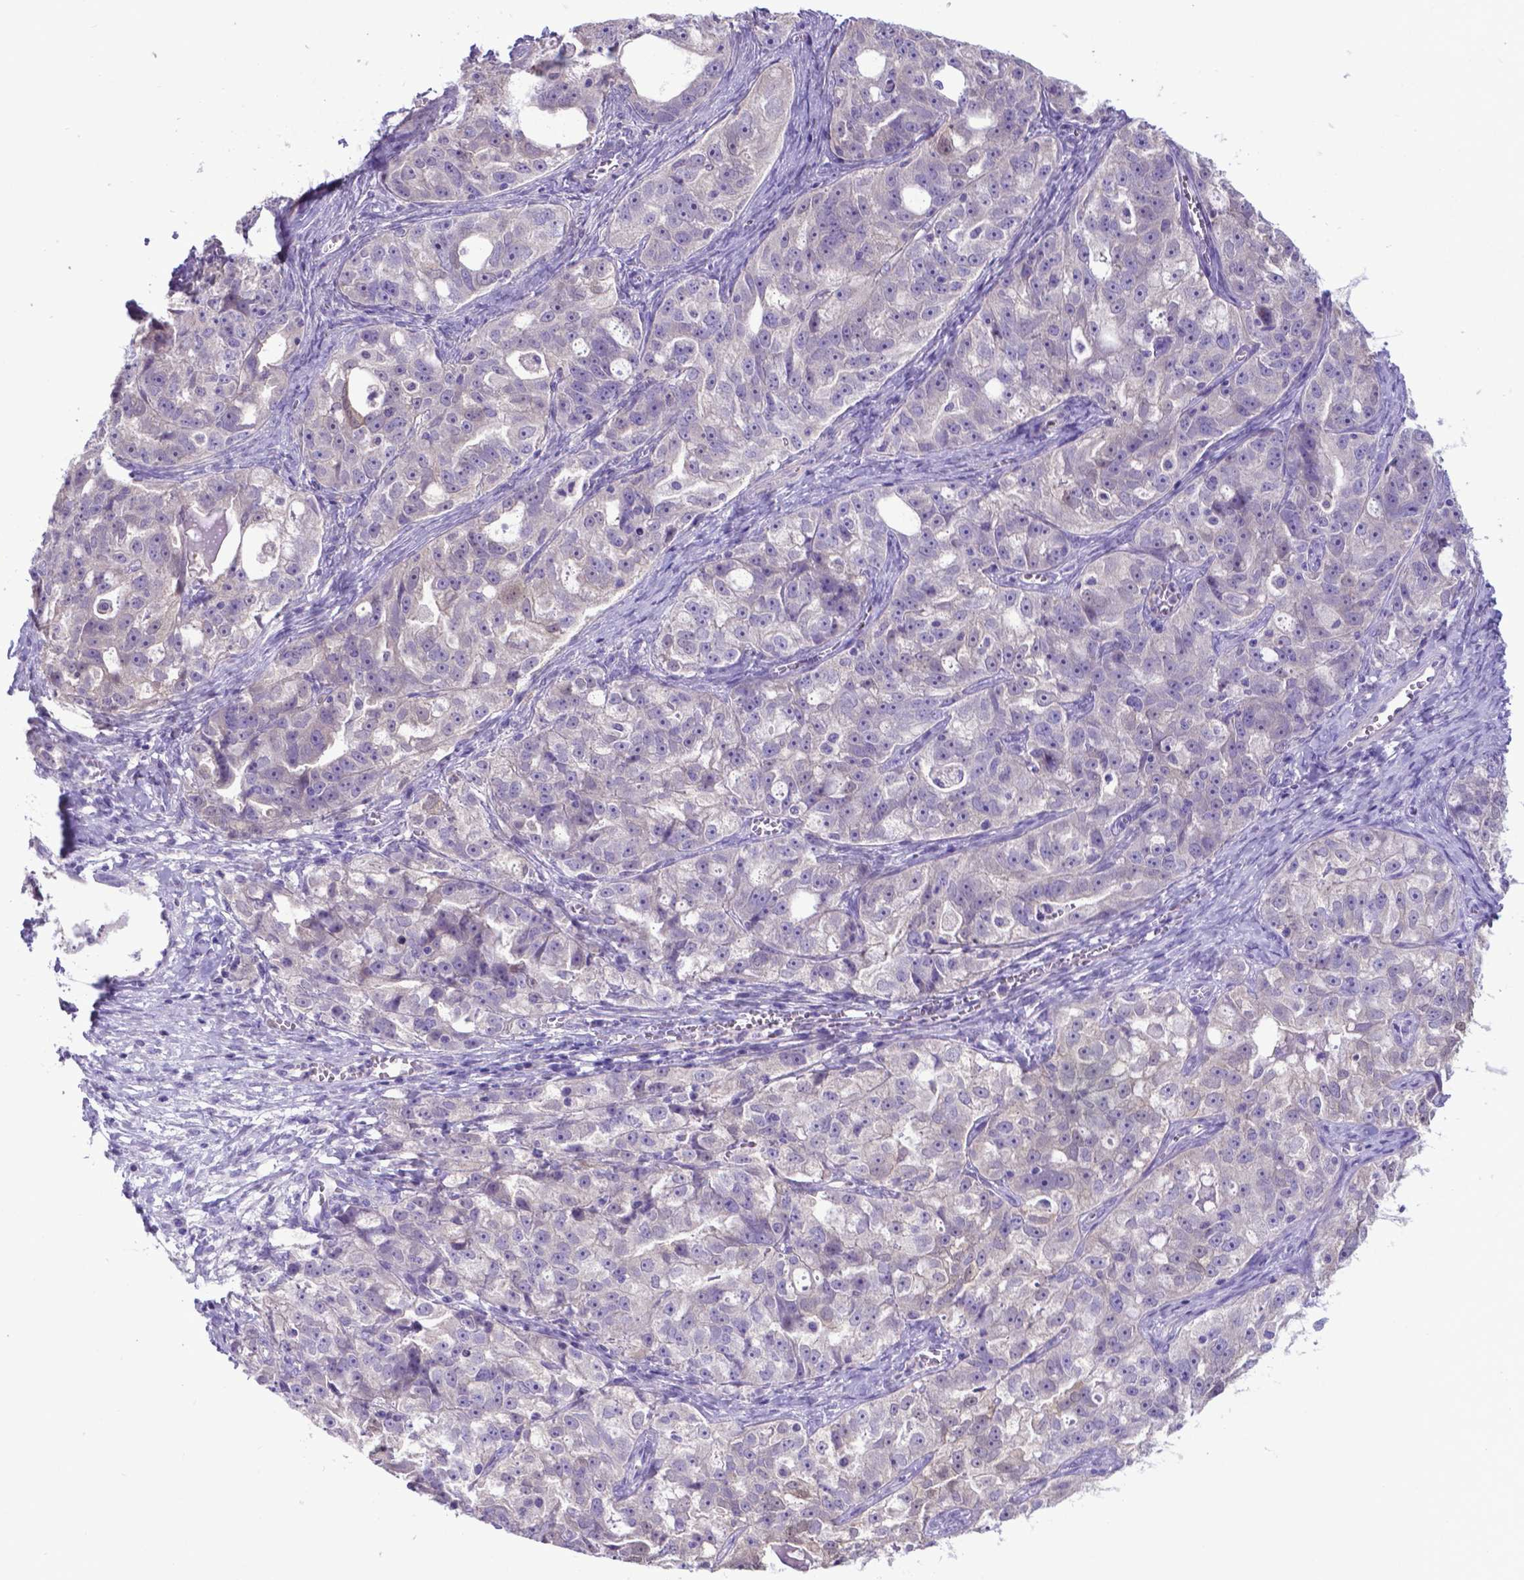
{"staining": {"intensity": "negative", "quantity": "none", "location": "none"}, "tissue": "ovarian cancer", "cell_type": "Tumor cells", "image_type": "cancer", "snomed": [{"axis": "morphology", "description": "Cystadenocarcinoma, serous, NOS"}, {"axis": "topography", "description": "Ovary"}], "caption": "IHC of ovarian serous cystadenocarcinoma reveals no positivity in tumor cells. (Stains: DAB (3,3'-diaminobenzidine) IHC with hematoxylin counter stain, Microscopy: brightfield microscopy at high magnification).", "gene": "ADRA2B", "patient": {"sex": "female", "age": 51}}